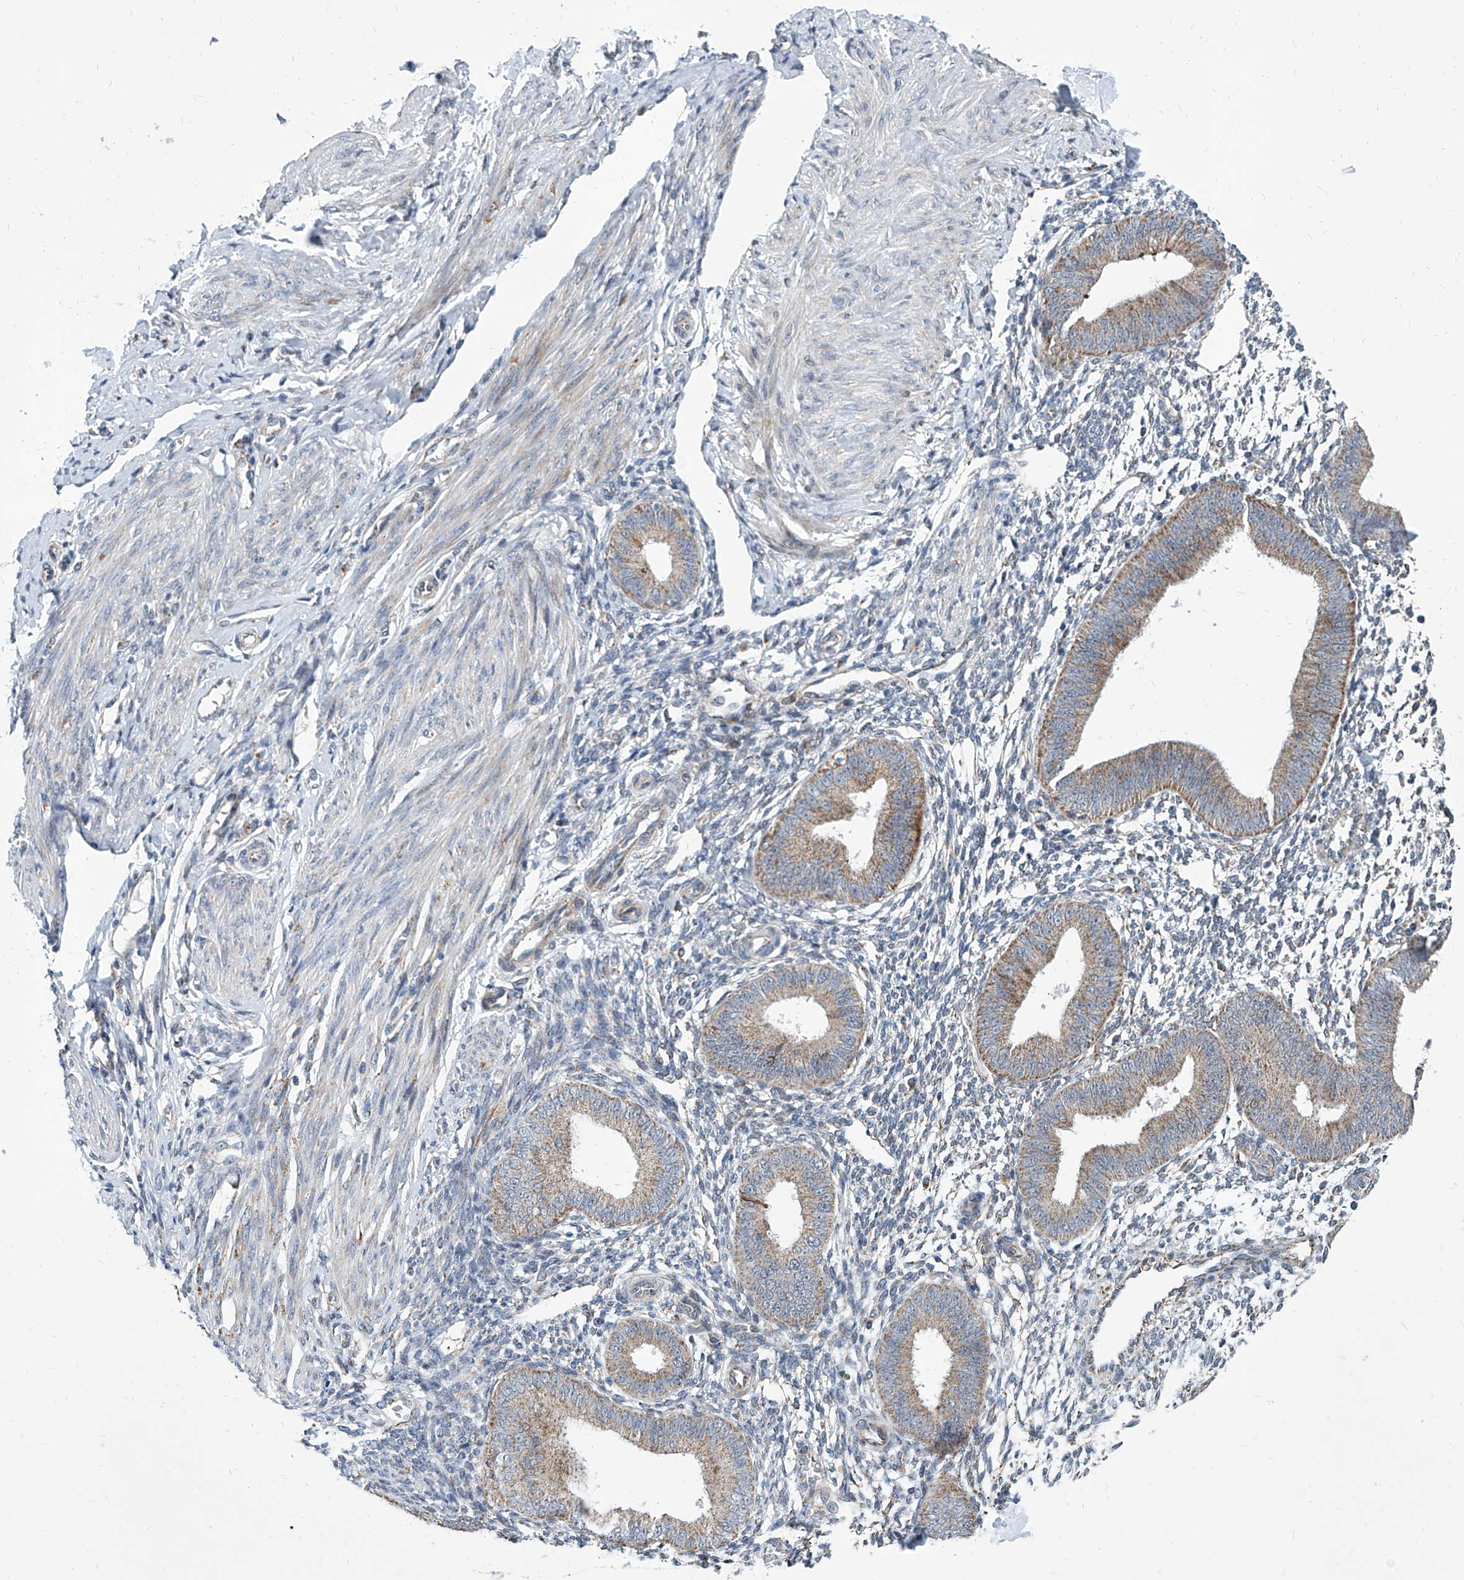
{"staining": {"intensity": "negative", "quantity": "none", "location": "none"}, "tissue": "endometrium", "cell_type": "Cells in endometrial stroma", "image_type": "normal", "snomed": [{"axis": "morphology", "description": "Normal tissue, NOS"}, {"axis": "topography", "description": "Uterus"}, {"axis": "topography", "description": "Endometrium"}], "caption": "Cells in endometrial stroma show no significant staining in benign endometrium. (IHC, brightfield microscopy, high magnification).", "gene": "USP48", "patient": {"sex": "female", "age": 48}}